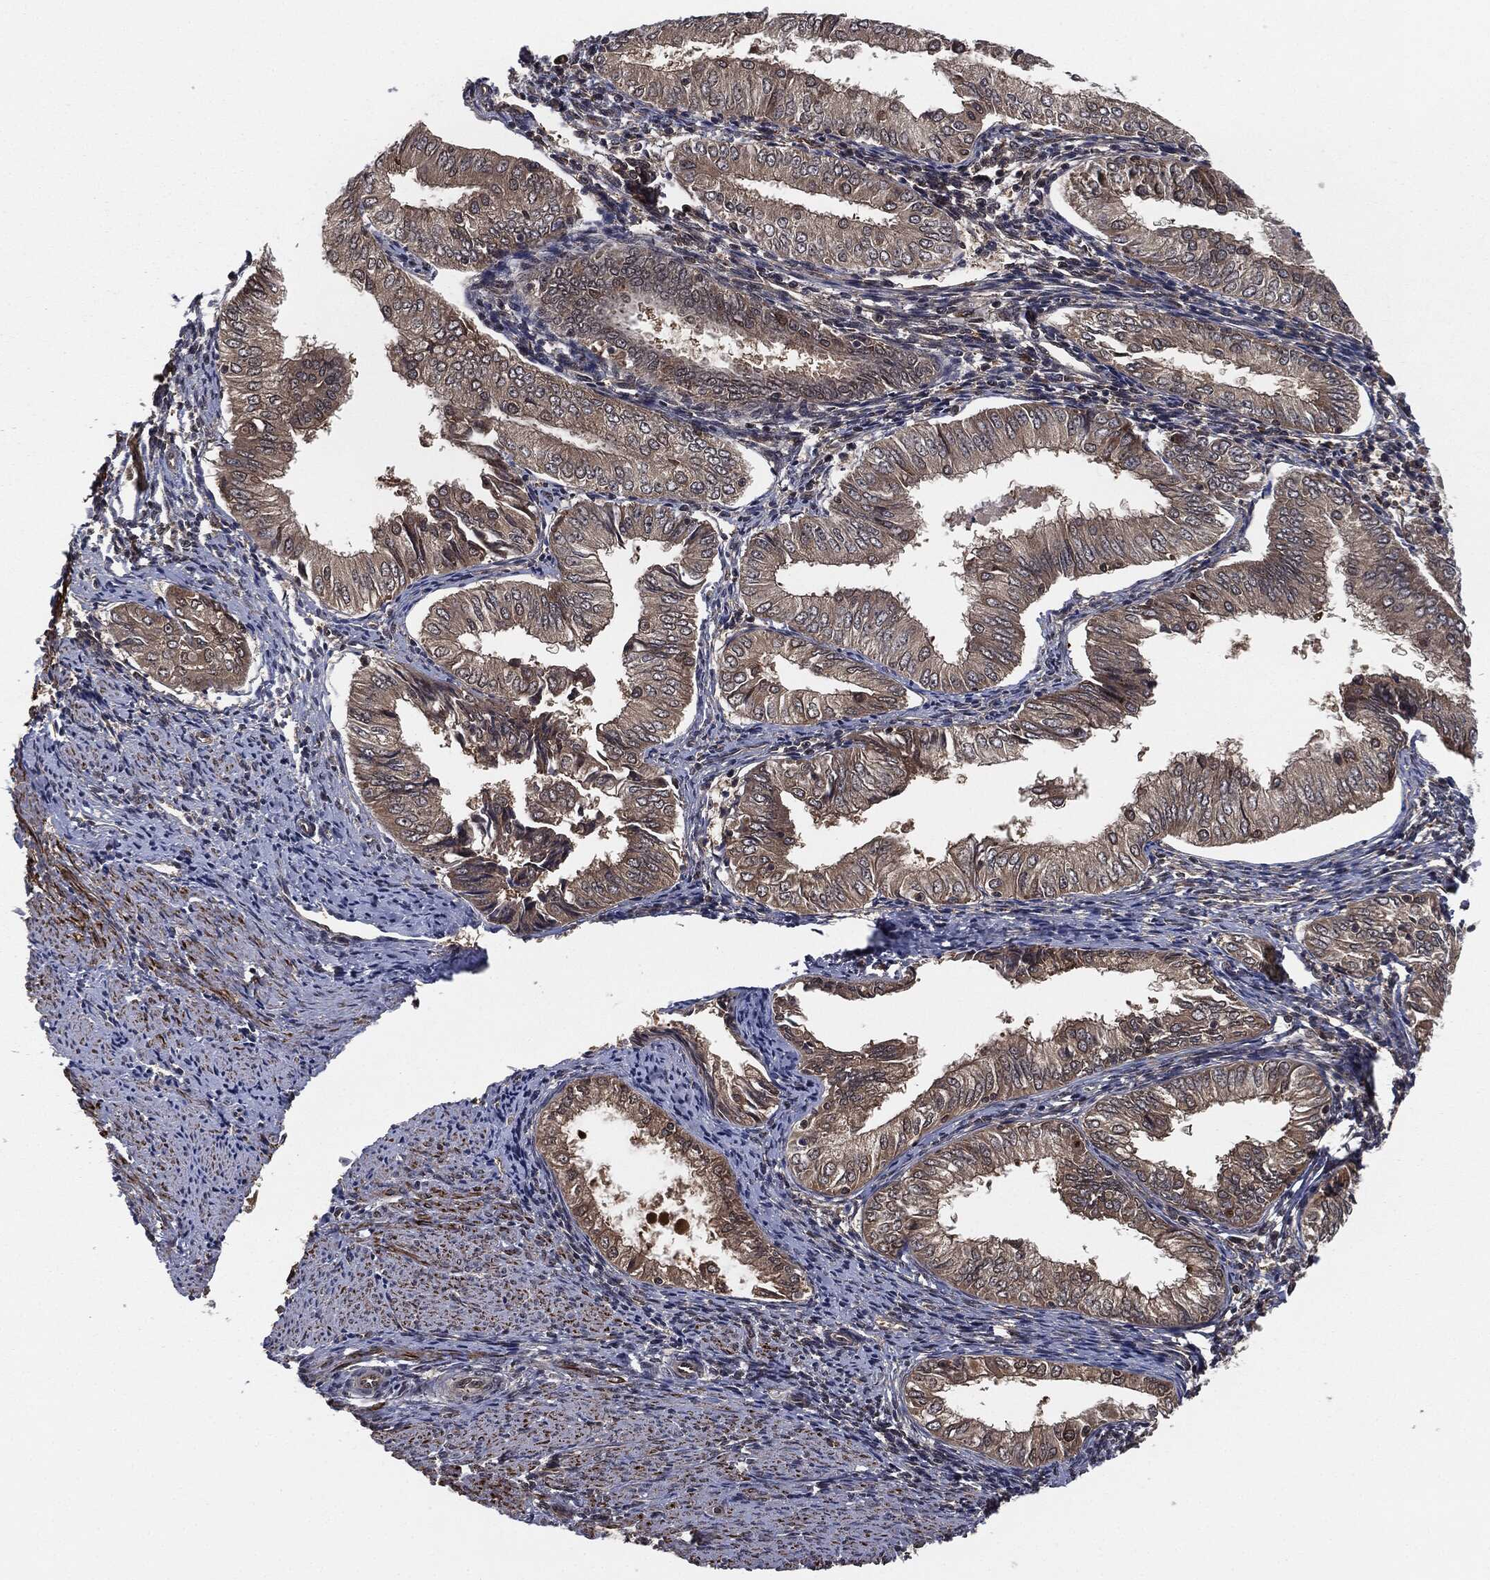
{"staining": {"intensity": "negative", "quantity": "none", "location": "none"}, "tissue": "endometrial cancer", "cell_type": "Tumor cells", "image_type": "cancer", "snomed": [{"axis": "morphology", "description": "Adenocarcinoma, NOS"}, {"axis": "topography", "description": "Endometrium"}], "caption": "The micrograph demonstrates no staining of tumor cells in endometrial cancer.", "gene": "CAPRIN2", "patient": {"sex": "female", "age": 53}}